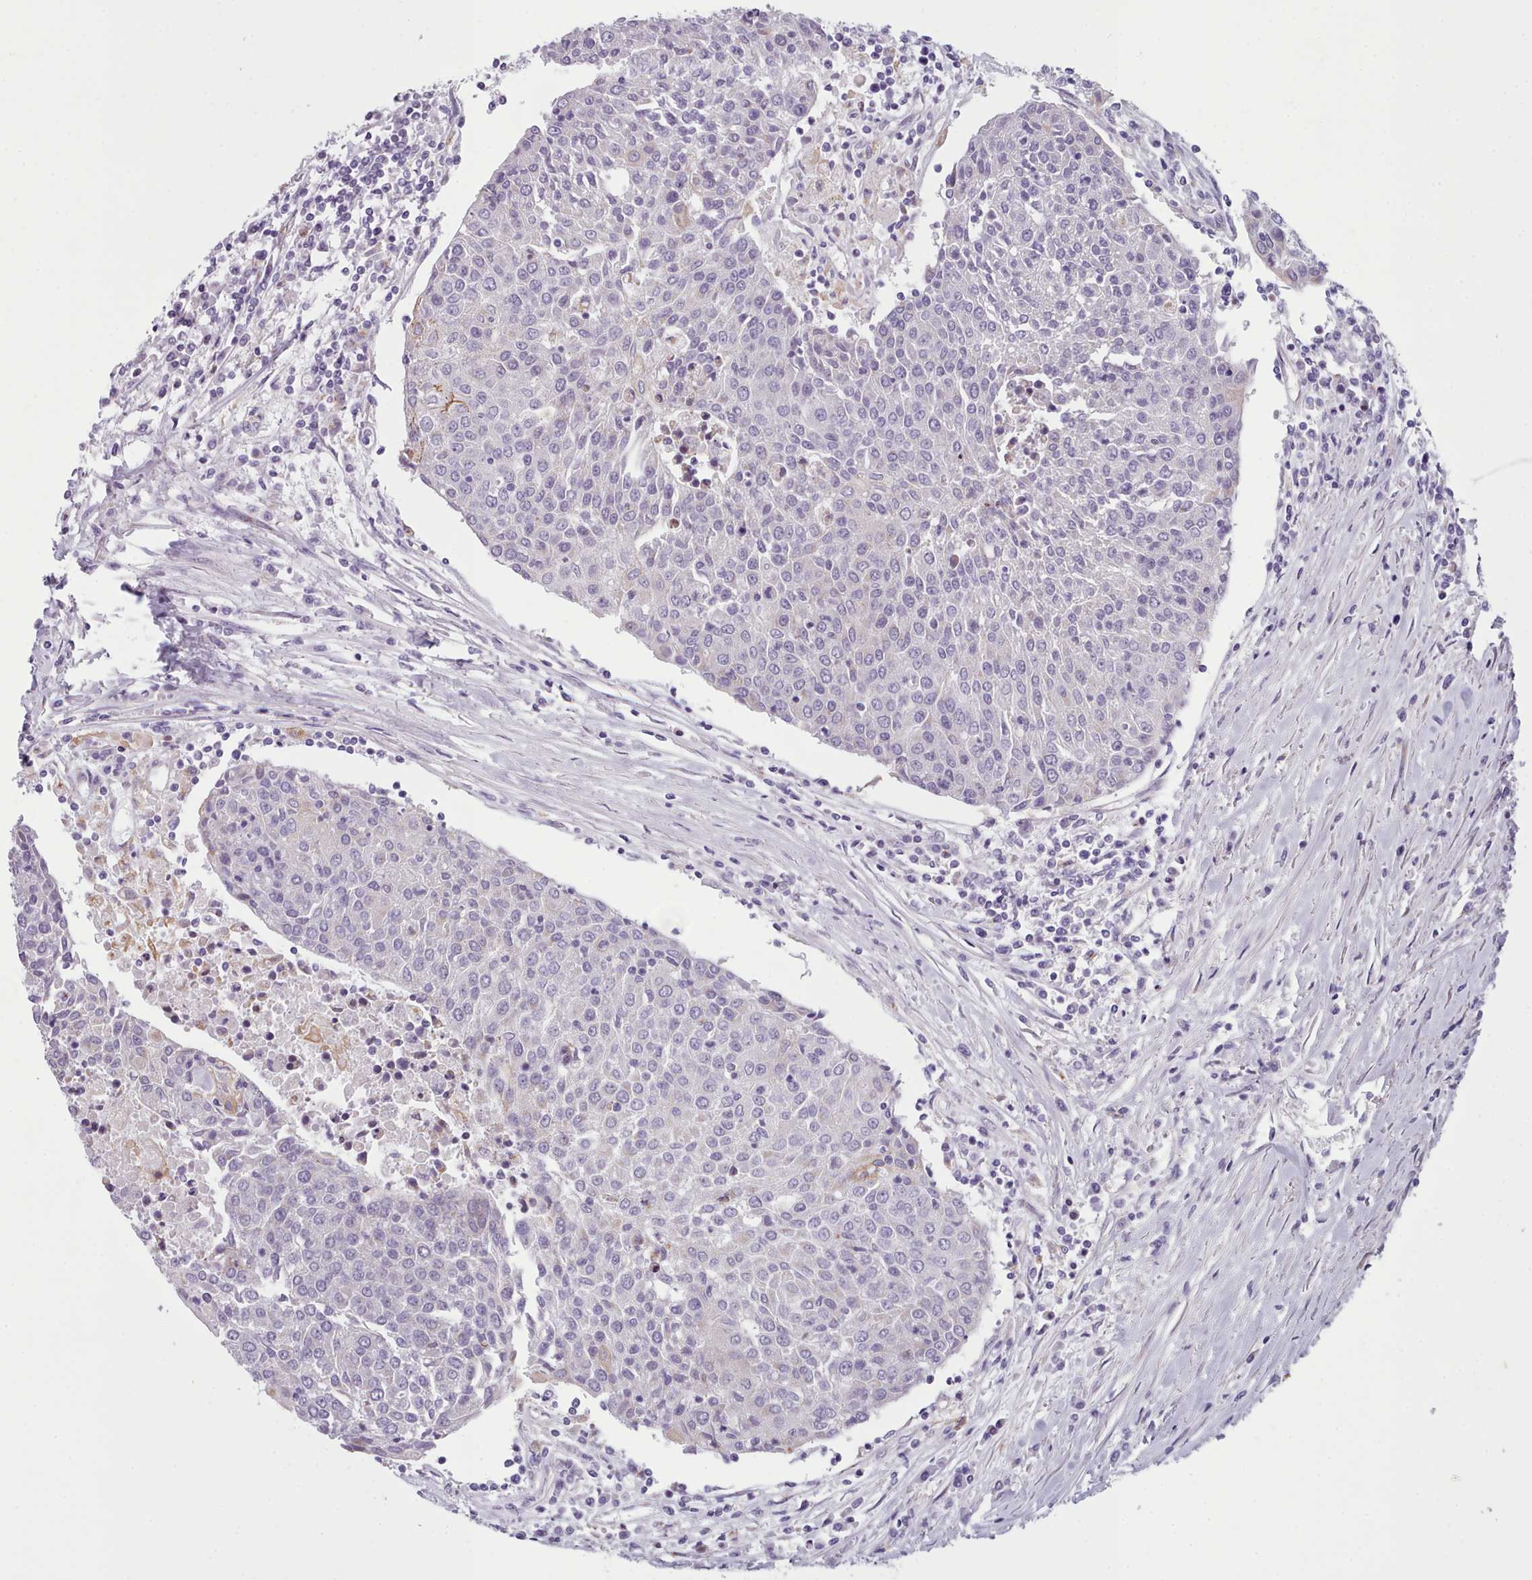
{"staining": {"intensity": "negative", "quantity": "none", "location": "none"}, "tissue": "urothelial cancer", "cell_type": "Tumor cells", "image_type": "cancer", "snomed": [{"axis": "morphology", "description": "Urothelial carcinoma, High grade"}, {"axis": "topography", "description": "Urinary bladder"}], "caption": "Human urothelial cancer stained for a protein using IHC demonstrates no expression in tumor cells.", "gene": "SLC52A3", "patient": {"sex": "female", "age": 85}}